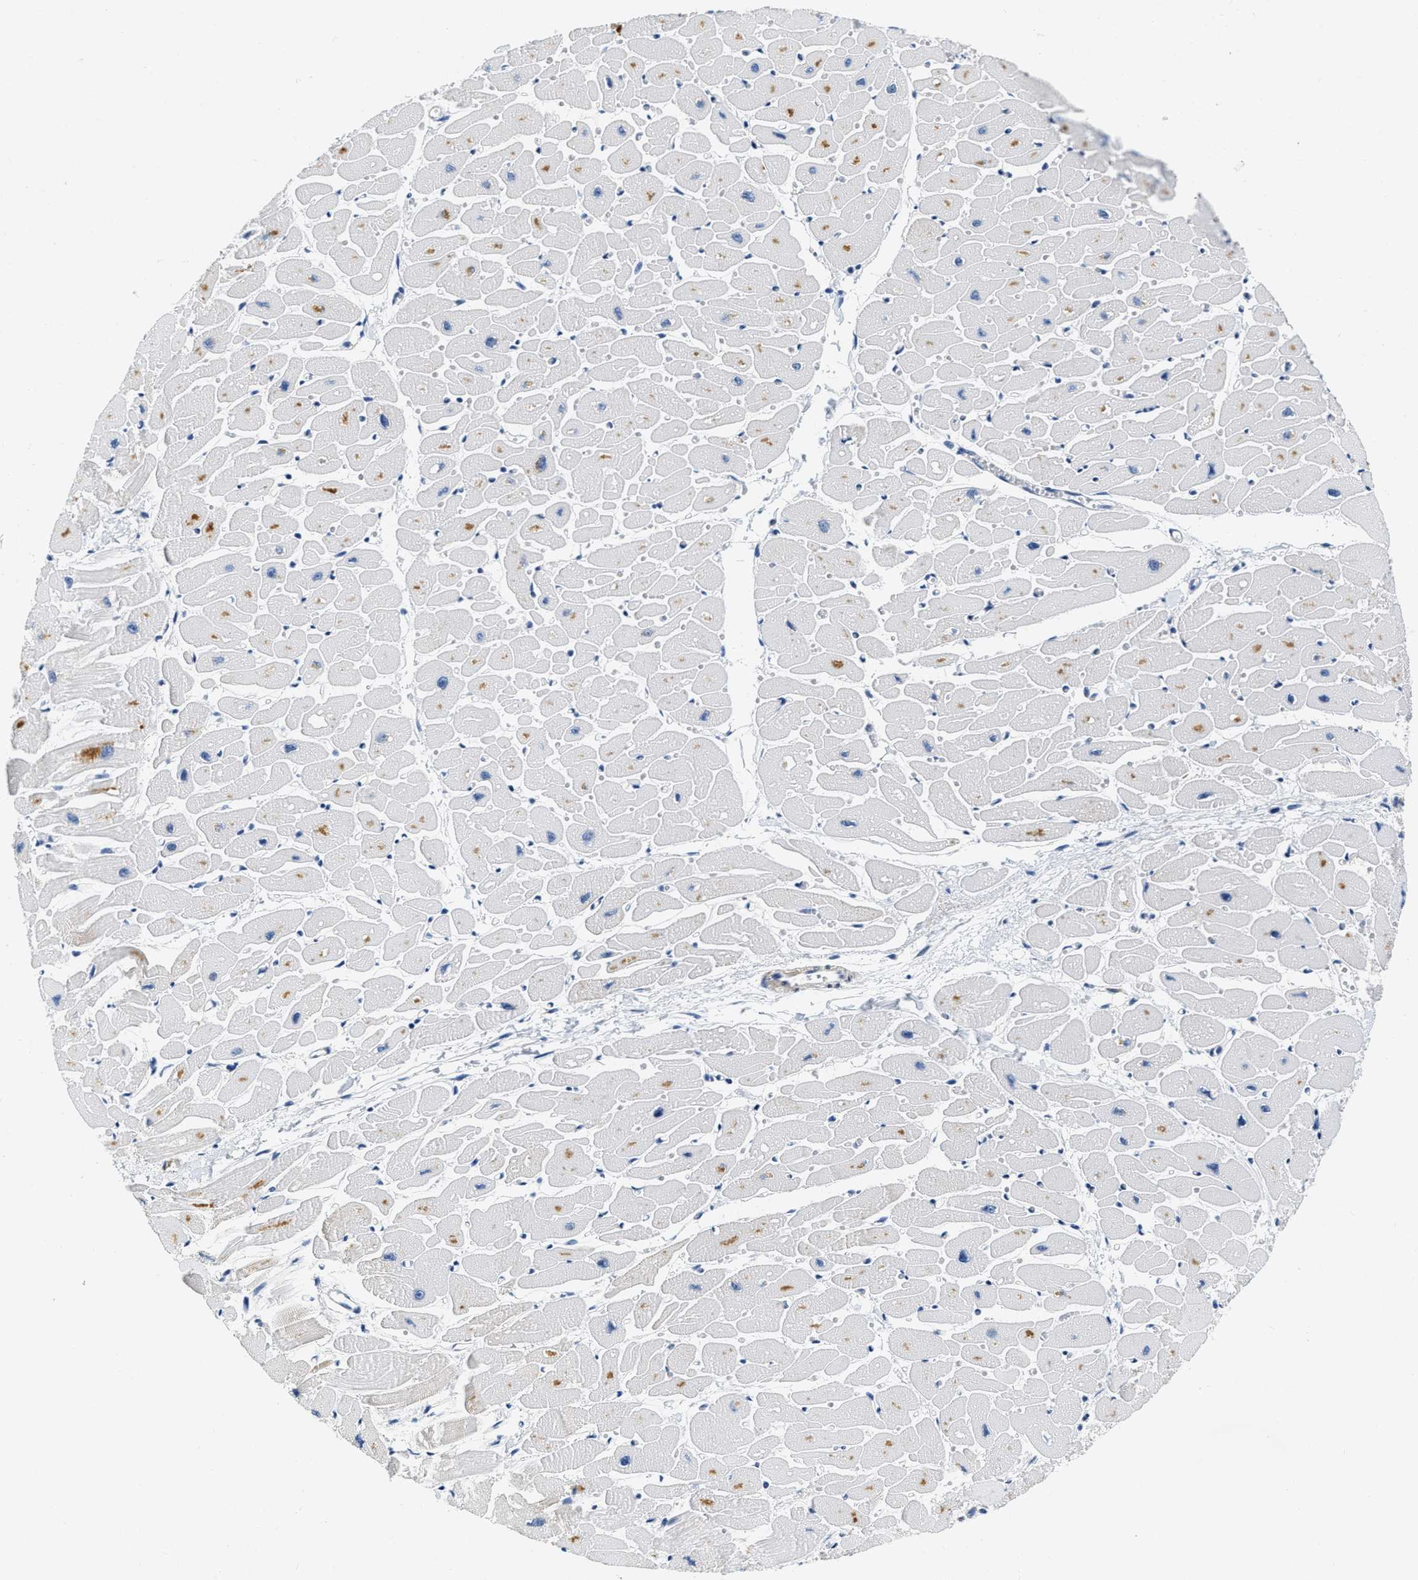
{"staining": {"intensity": "weak", "quantity": "<25%", "location": "cytoplasmic/membranous"}, "tissue": "heart muscle", "cell_type": "Cardiomyocytes", "image_type": "normal", "snomed": [{"axis": "morphology", "description": "Normal tissue, NOS"}, {"axis": "topography", "description": "Heart"}], "caption": "The immunohistochemistry (IHC) micrograph has no significant expression in cardiomyocytes of heart muscle. Brightfield microscopy of IHC stained with DAB (brown) and hematoxylin (blue), captured at high magnification.", "gene": "EIF2AK2", "patient": {"sex": "female", "age": 54}}